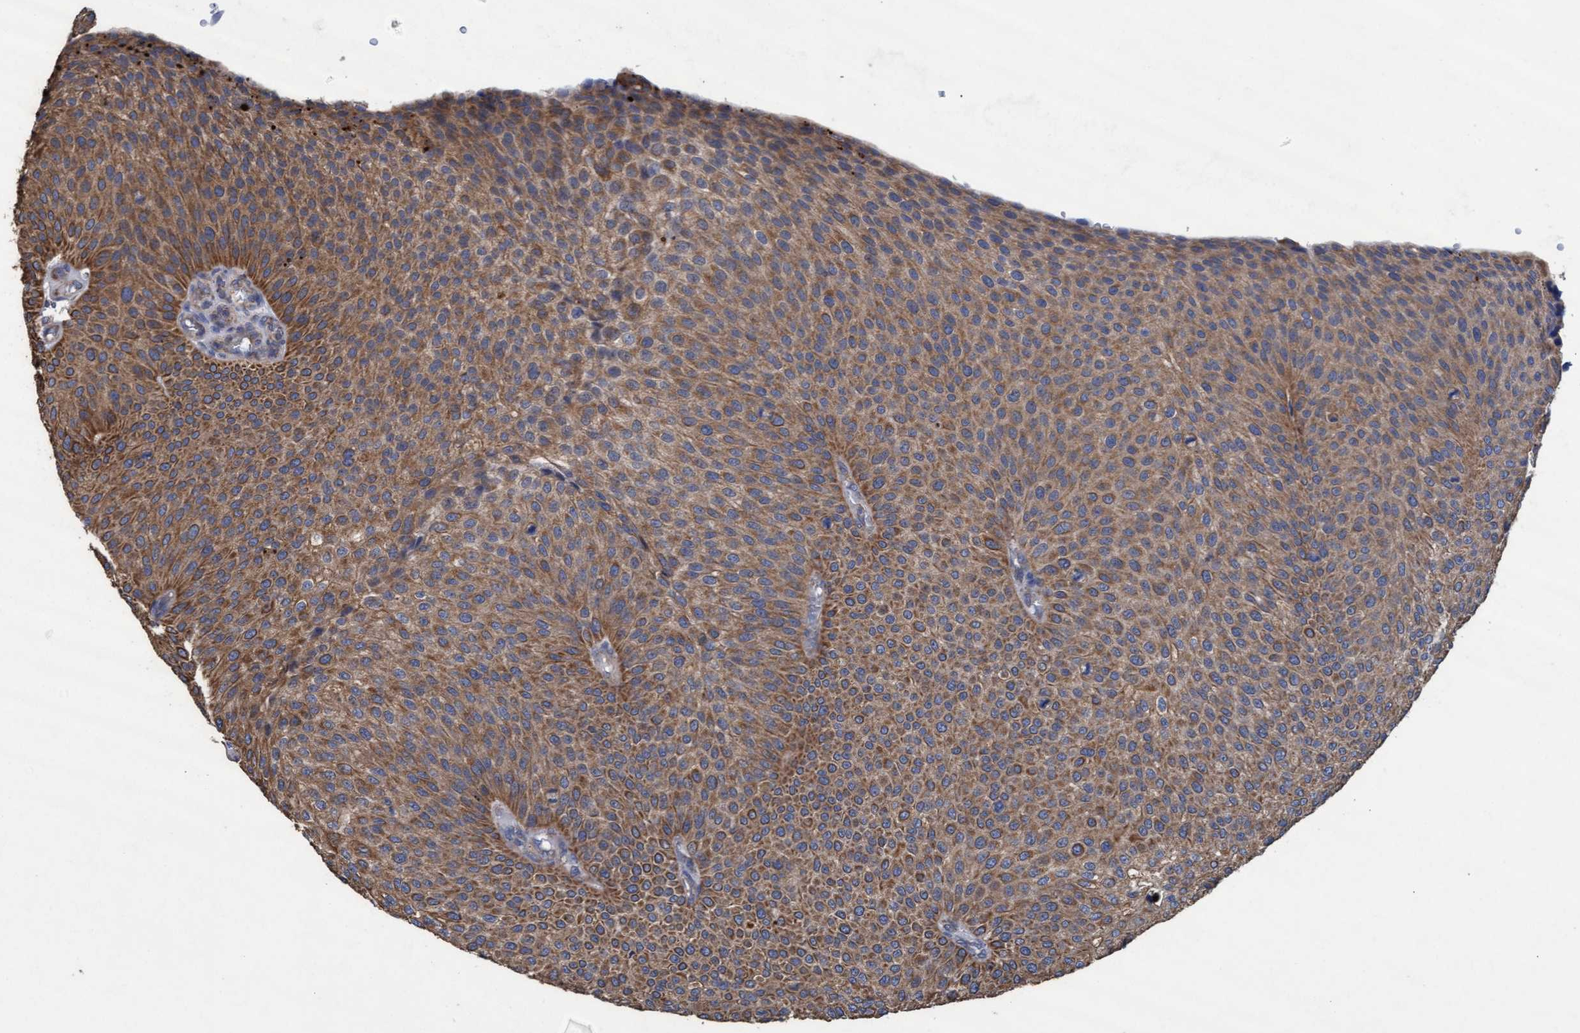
{"staining": {"intensity": "moderate", "quantity": ">75%", "location": "cytoplasmic/membranous"}, "tissue": "urothelial cancer", "cell_type": "Tumor cells", "image_type": "cancer", "snomed": [{"axis": "morphology", "description": "Urothelial carcinoma, Low grade"}, {"axis": "topography", "description": "Smooth muscle"}, {"axis": "topography", "description": "Urinary bladder"}], "caption": "Immunohistochemistry (IHC) histopathology image of neoplastic tissue: human low-grade urothelial carcinoma stained using immunohistochemistry (IHC) reveals medium levels of moderate protein expression localized specifically in the cytoplasmic/membranous of tumor cells, appearing as a cytoplasmic/membranous brown color.", "gene": "MRPL38", "patient": {"sex": "male", "age": 60}}